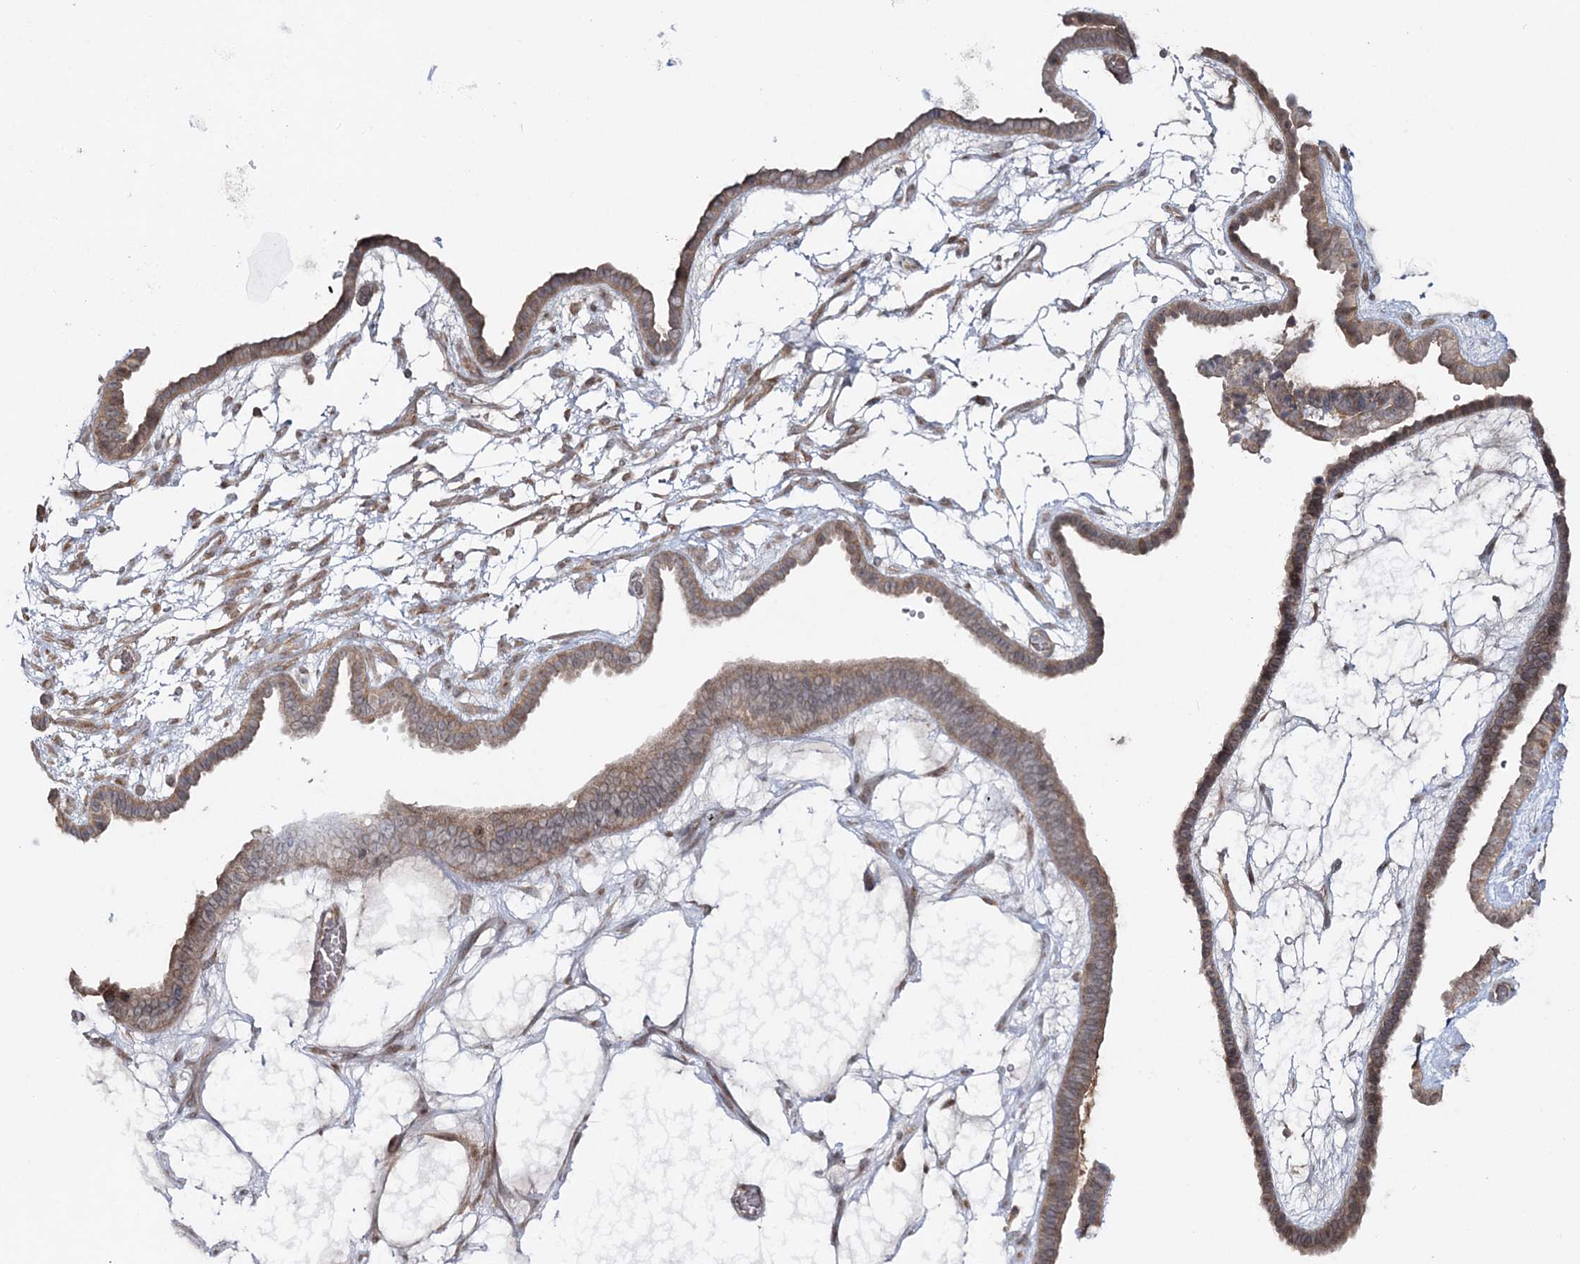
{"staining": {"intensity": "moderate", "quantity": ">75%", "location": "cytoplasmic/membranous"}, "tissue": "ovarian cancer", "cell_type": "Tumor cells", "image_type": "cancer", "snomed": [{"axis": "morphology", "description": "Cystadenocarcinoma, serous, NOS"}, {"axis": "topography", "description": "Ovary"}], "caption": "Moderate cytoplasmic/membranous protein expression is appreciated in approximately >75% of tumor cells in ovarian cancer (serous cystadenocarcinoma). (brown staining indicates protein expression, while blue staining denotes nuclei).", "gene": "MOCS2", "patient": {"sex": "female", "age": 56}}